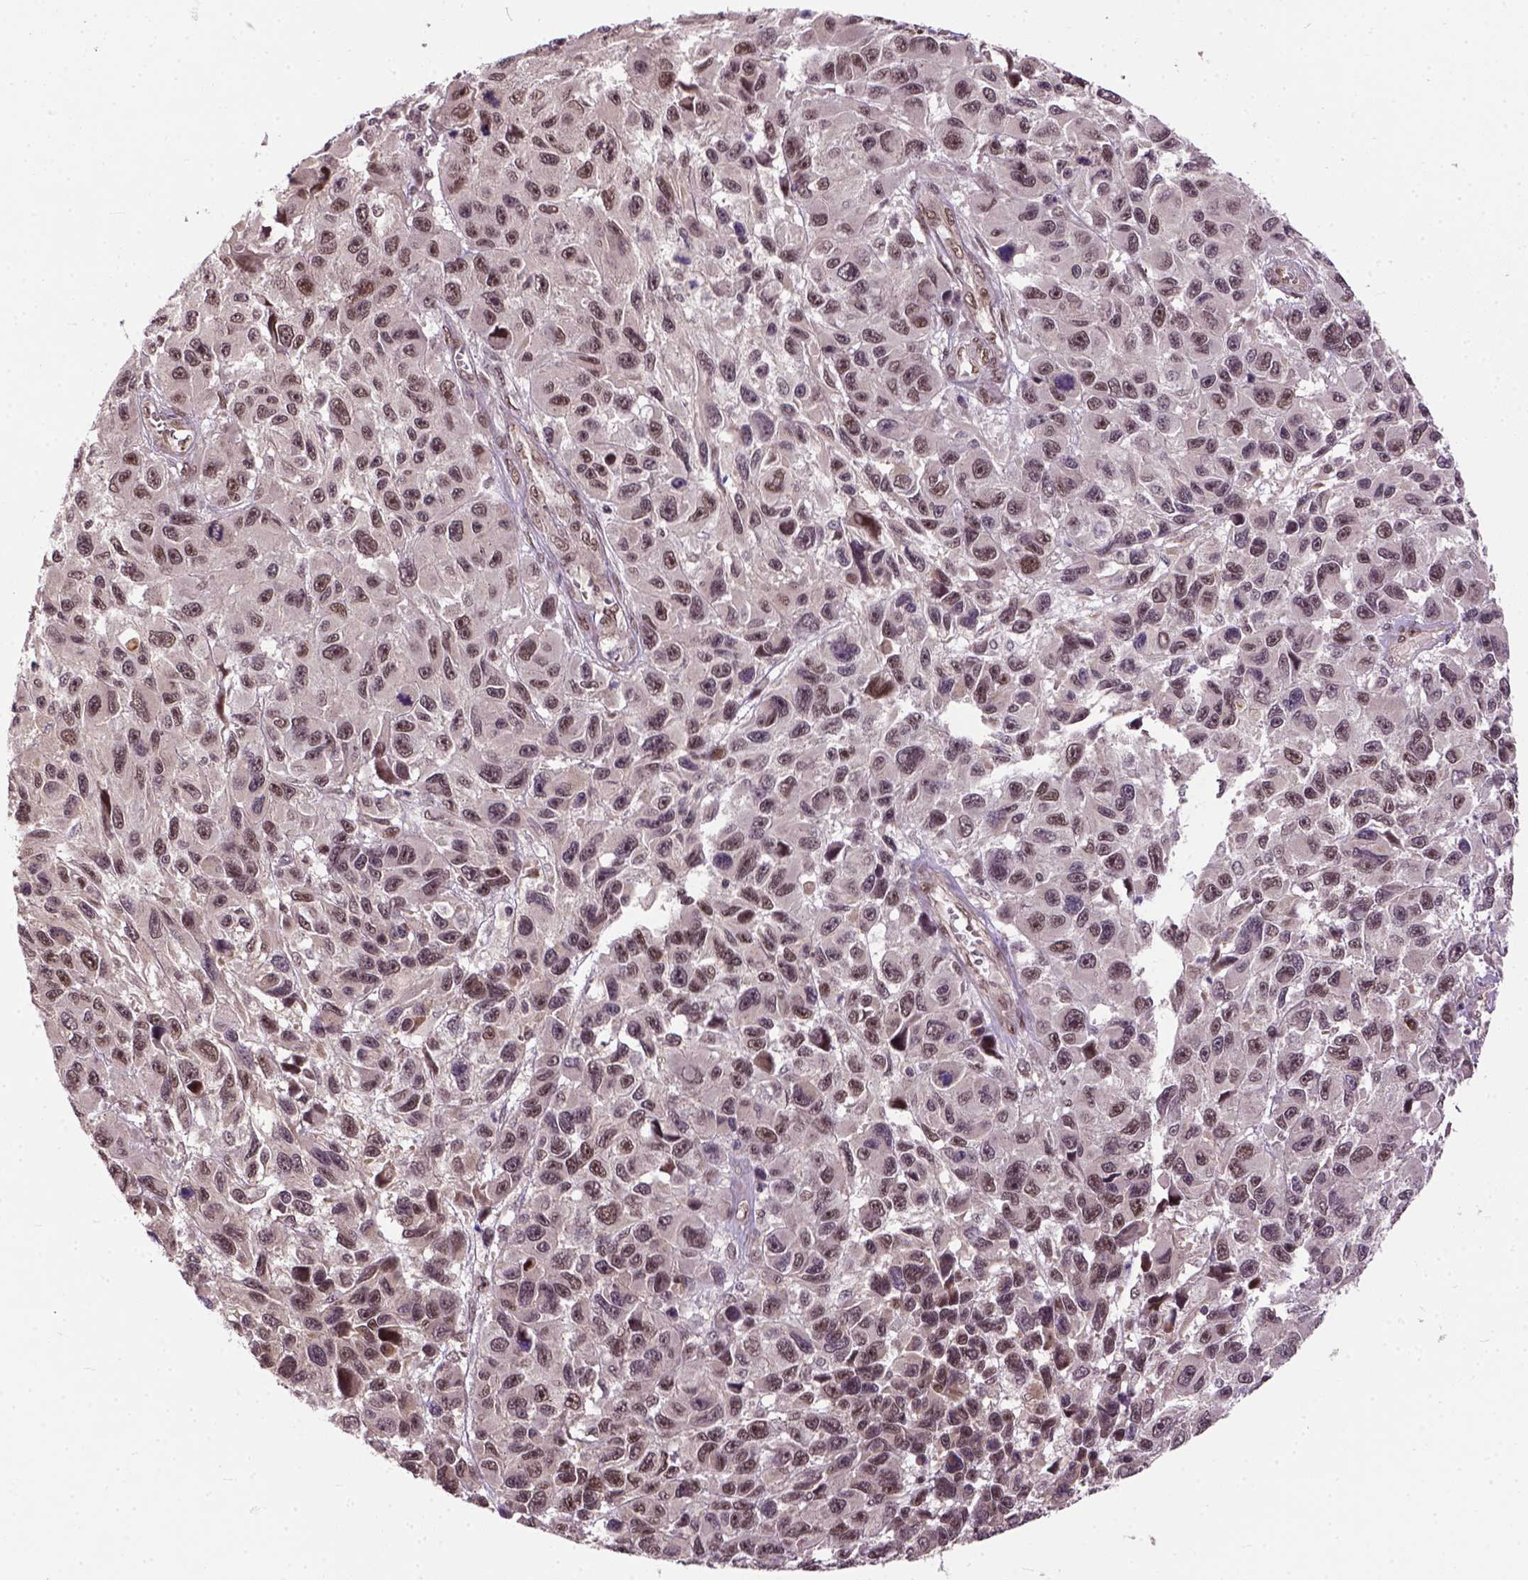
{"staining": {"intensity": "moderate", "quantity": "25%-75%", "location": "nuclear"}, "tissue": "melanoma", "cell_type": "Tumor cells", "image_type": "cancer", "snomed": [{"axis": "morphology", "description": "Malignant melanoma, NOS"}, {"axis": "topography", "description": "Skin"}], "caption": "Human malignant melanoma stained with a protein marker exhibits moderate staining in tumor cells.", "gene": "ZNF630", "patient": {"sex": "male", "age": 53}}